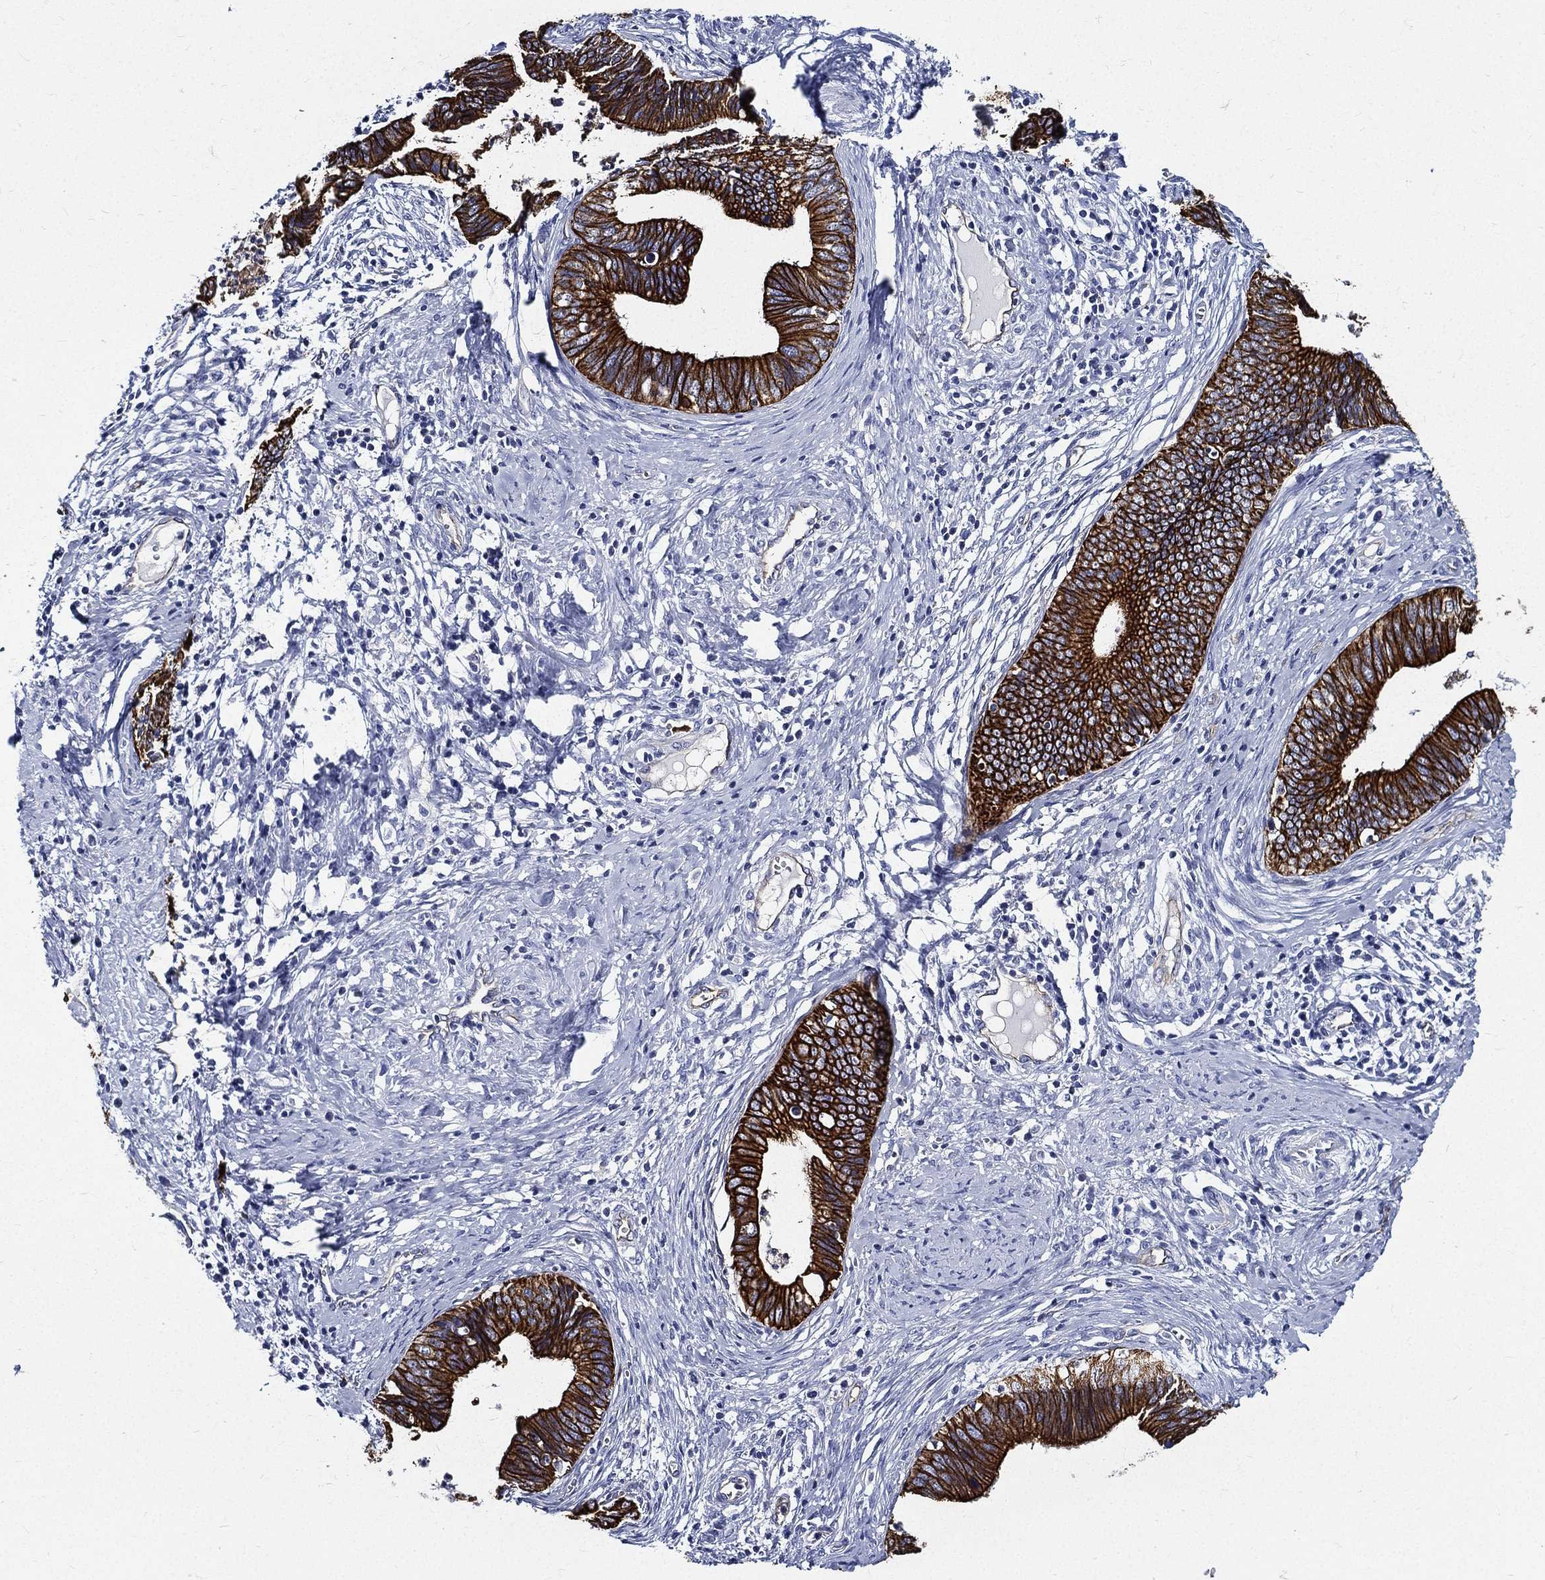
{"staining": {"intensity": "strong", "quantity": ">75%", "location": "cytoplasmic/membranous"}, "tissue": "cervical cancer", "cell_type": "Tumor cells", "image_type": "cancer", "snomed": [{"axis": "morphology", "description": "Adenocarcinoma, NOS"}, {"axis": "topography", "description": "Cervix"}], "caption": "This histopathology image shows IHC staining of human cervical adenocarcinoma, with high strong cytoplasmic/membranous positivity in about >75% of tumor cells.", "gene": "NEDD9", "patient": {"sex": "female", "age": 42}}